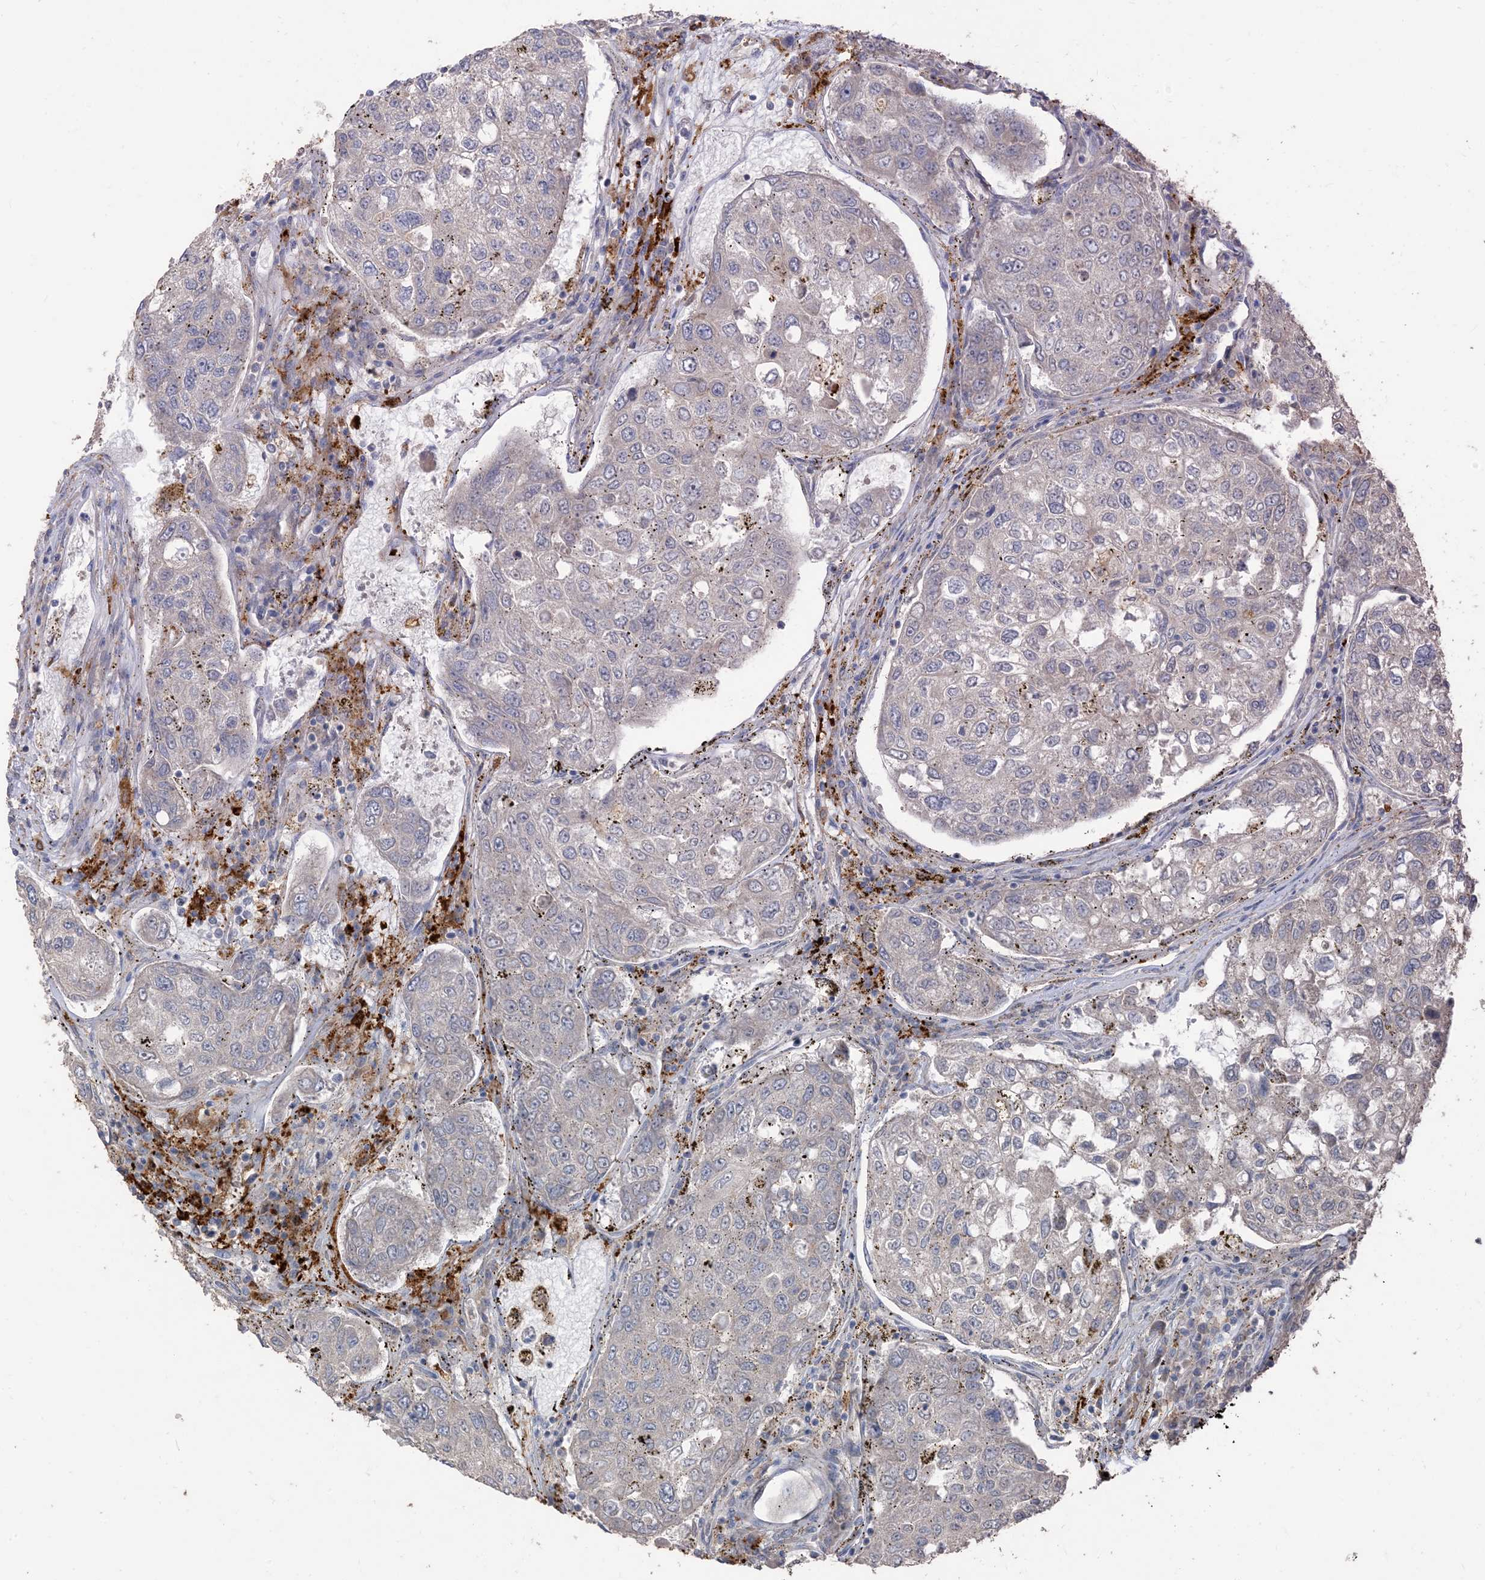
{"staining": {"intensity": "negative", "quantity": "none", "location": "none"}, "tissue": "urothelial cancer", "cell_type": "Tumor cells", "image_type": "cancer", "snomed": [{"axis": "morphology", "description": "Urothelial carcinoma, High grade"}, {"axis": "topography", "description": "Lymph node"}, {"axis": "topography", "description": "Urinary bladder"}], "caption": "Urothelial cancer was stained to show a protein in brown. There is no significant staining in tumor cells. The staining is performed using DAB brown chromogen with nuclei counter-stained in using hematoxylin.", "gene": "RNF175", "patient": {"sex": "male", "age": 51}}